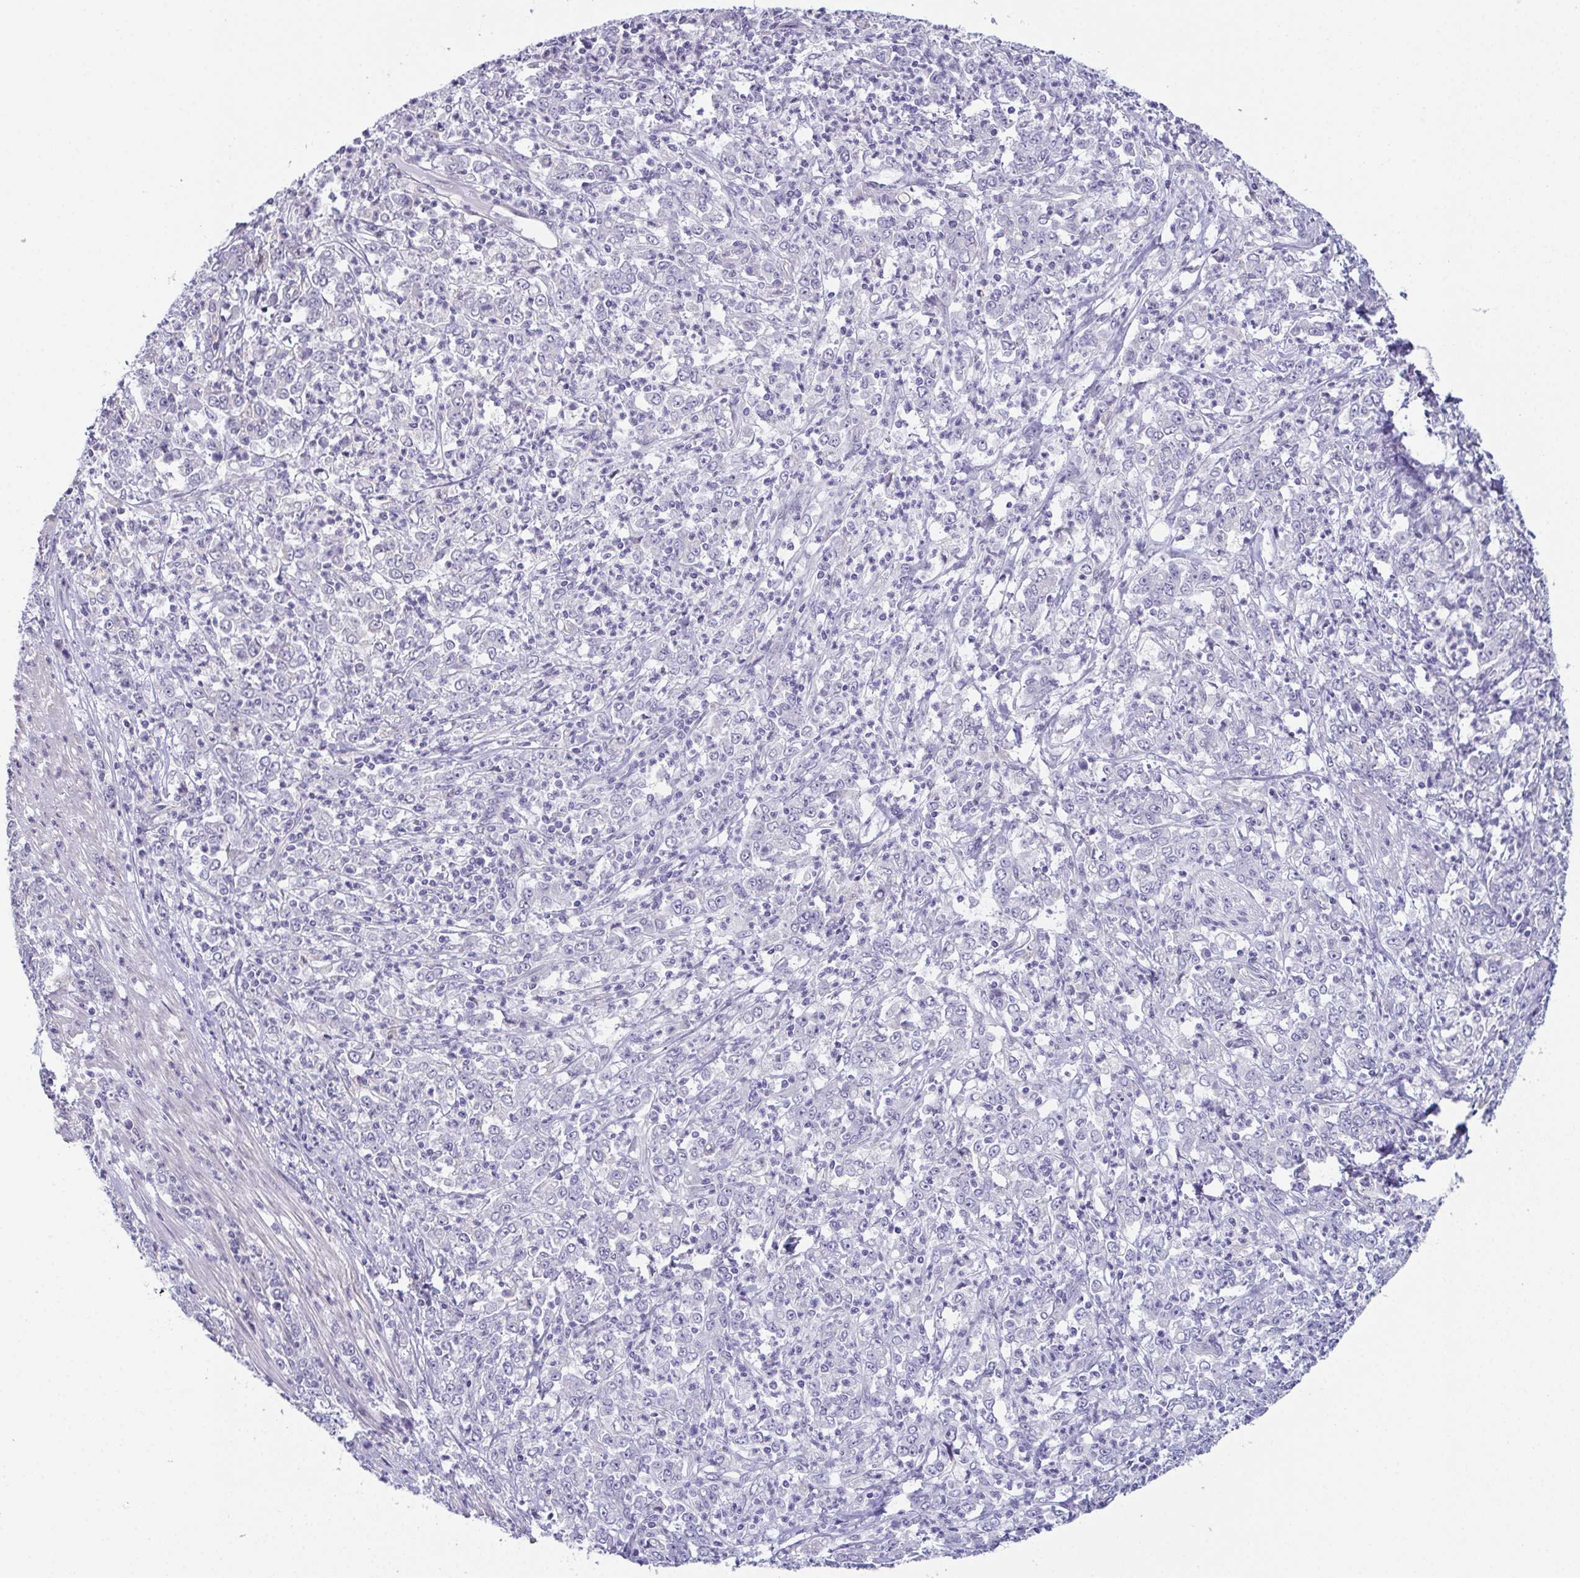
{"staining": {"intensity": "negative", "quantity": "none", "location": "none"}, "tissue": "stomach cancer", "cell_type": "Tumor cells", "image_type": "cancer", "snomed": [{"axis": "morphology", "description": "Adenocarcinoma, NOS"}, {"axis": "topography", "description": "Stomach, lower"}], "caption": "IHC photomicrograph of neoplastic tissue: human stomach cancer (adenocarcinoma) stained with DAB (3,3'-diaminobenzidine) reveals no significant protein expression in tumor cells.", "gene": "TEX19", "patient": {"sex": "female", "age": 71}}